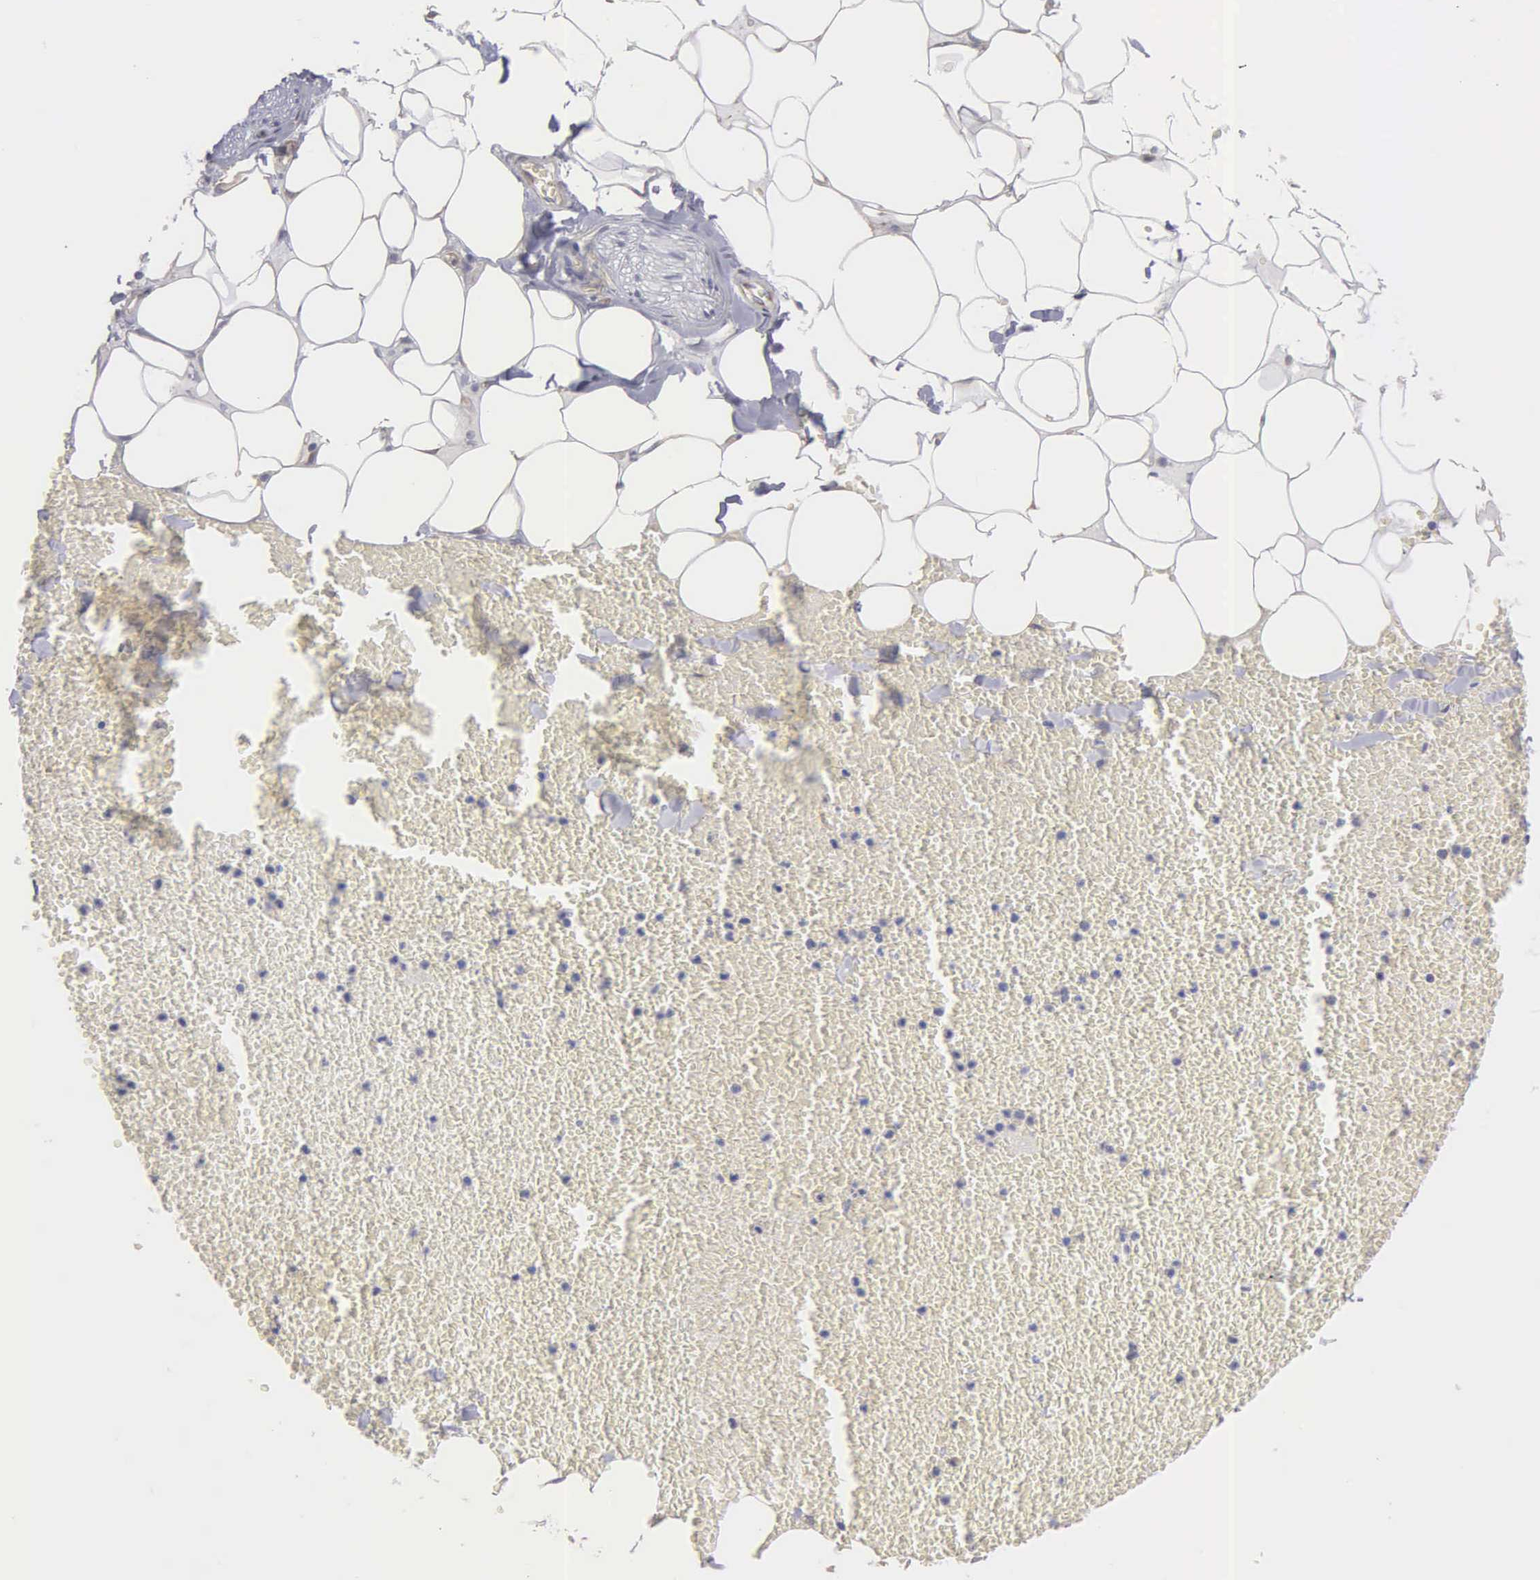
{"staining": {"intensity": "weak", "quantity": "25%-75%", "location": "cytoplasmic/membranous"}, "tissue": "adipose tissue", "cell_type": "Adipocytes", "image_type": "normal", "snomed": [{"axis": "morphology", "description": "Normal tissue, NOS"}, {"axis": "morphology", "description": "Inflammation, NOS"}, {"axis": "topography", "description": "Lymph node"}, {"axis": "topography", "description": "Peripheral nerve tissue"}], "caption": "This is a photomicrograph of immunohistochemistry staining of benign adipose tissue, which shows weak expression in the cytoplasmic/membranous of adipocytes.", "gene": "LIN52", "patient": {"sex": "male", "age": 52}}